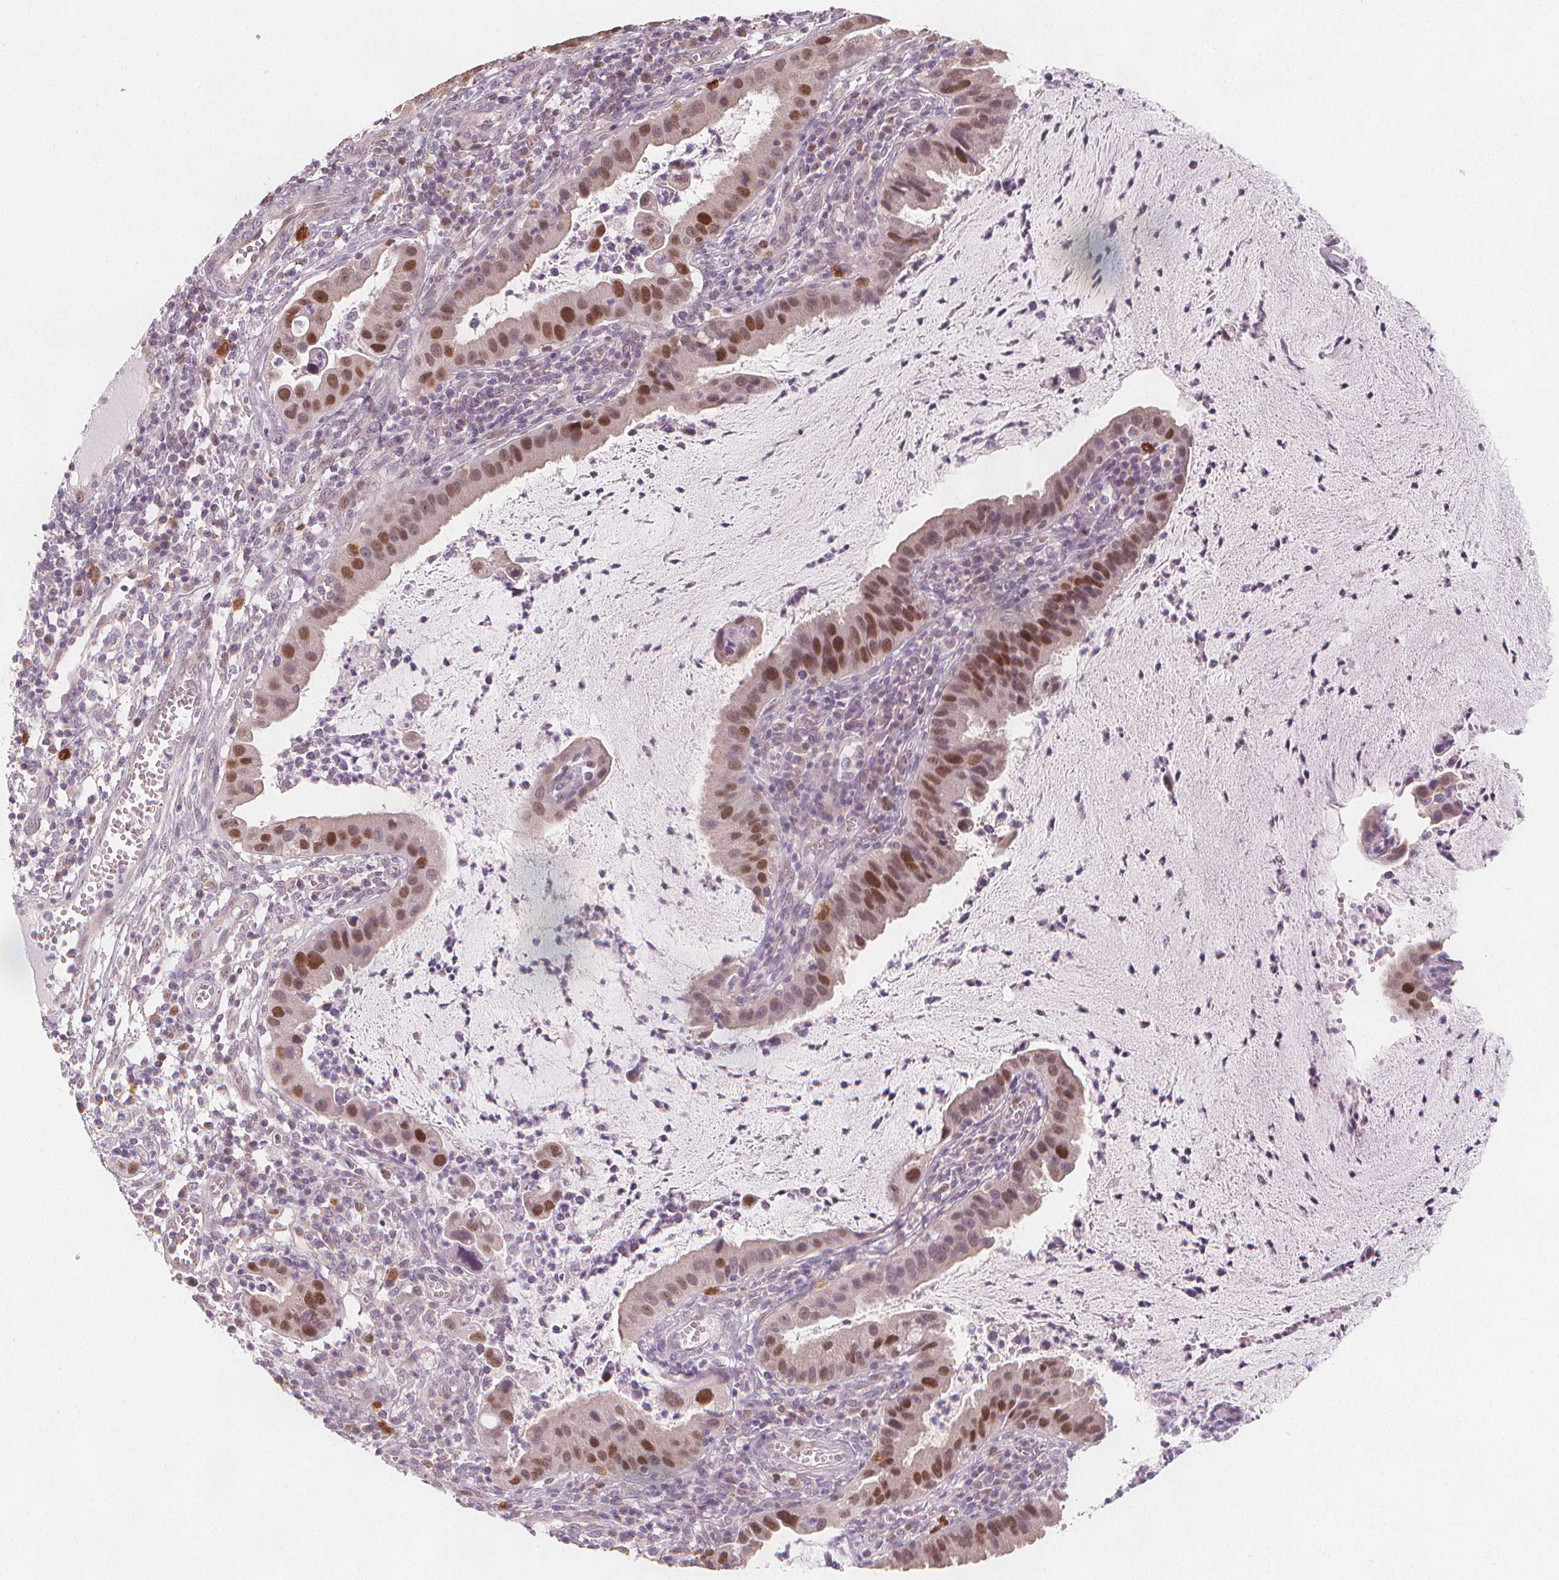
{"staining": {"intensity": "moderate", "quantity": ">75%", "location": "nuclear"}, "tissue": "cervical cancer", "cell_type": "Tumor cells", "image_type": "cancer", "snomed": [{"axis": "morphology", "description": "Adenocarcinoma, NOS"}, {"axis": "topography", "description": "Cervix"}], "caption": "Immunohistochemical staining of human cervical cancer (adenocarcinoma) exhibits medium levels of moderate nuclear positivity in approximately >75% of tumor cells.", "gene": "TIPIN", "patient": {"sex": "female", "age": 34}}